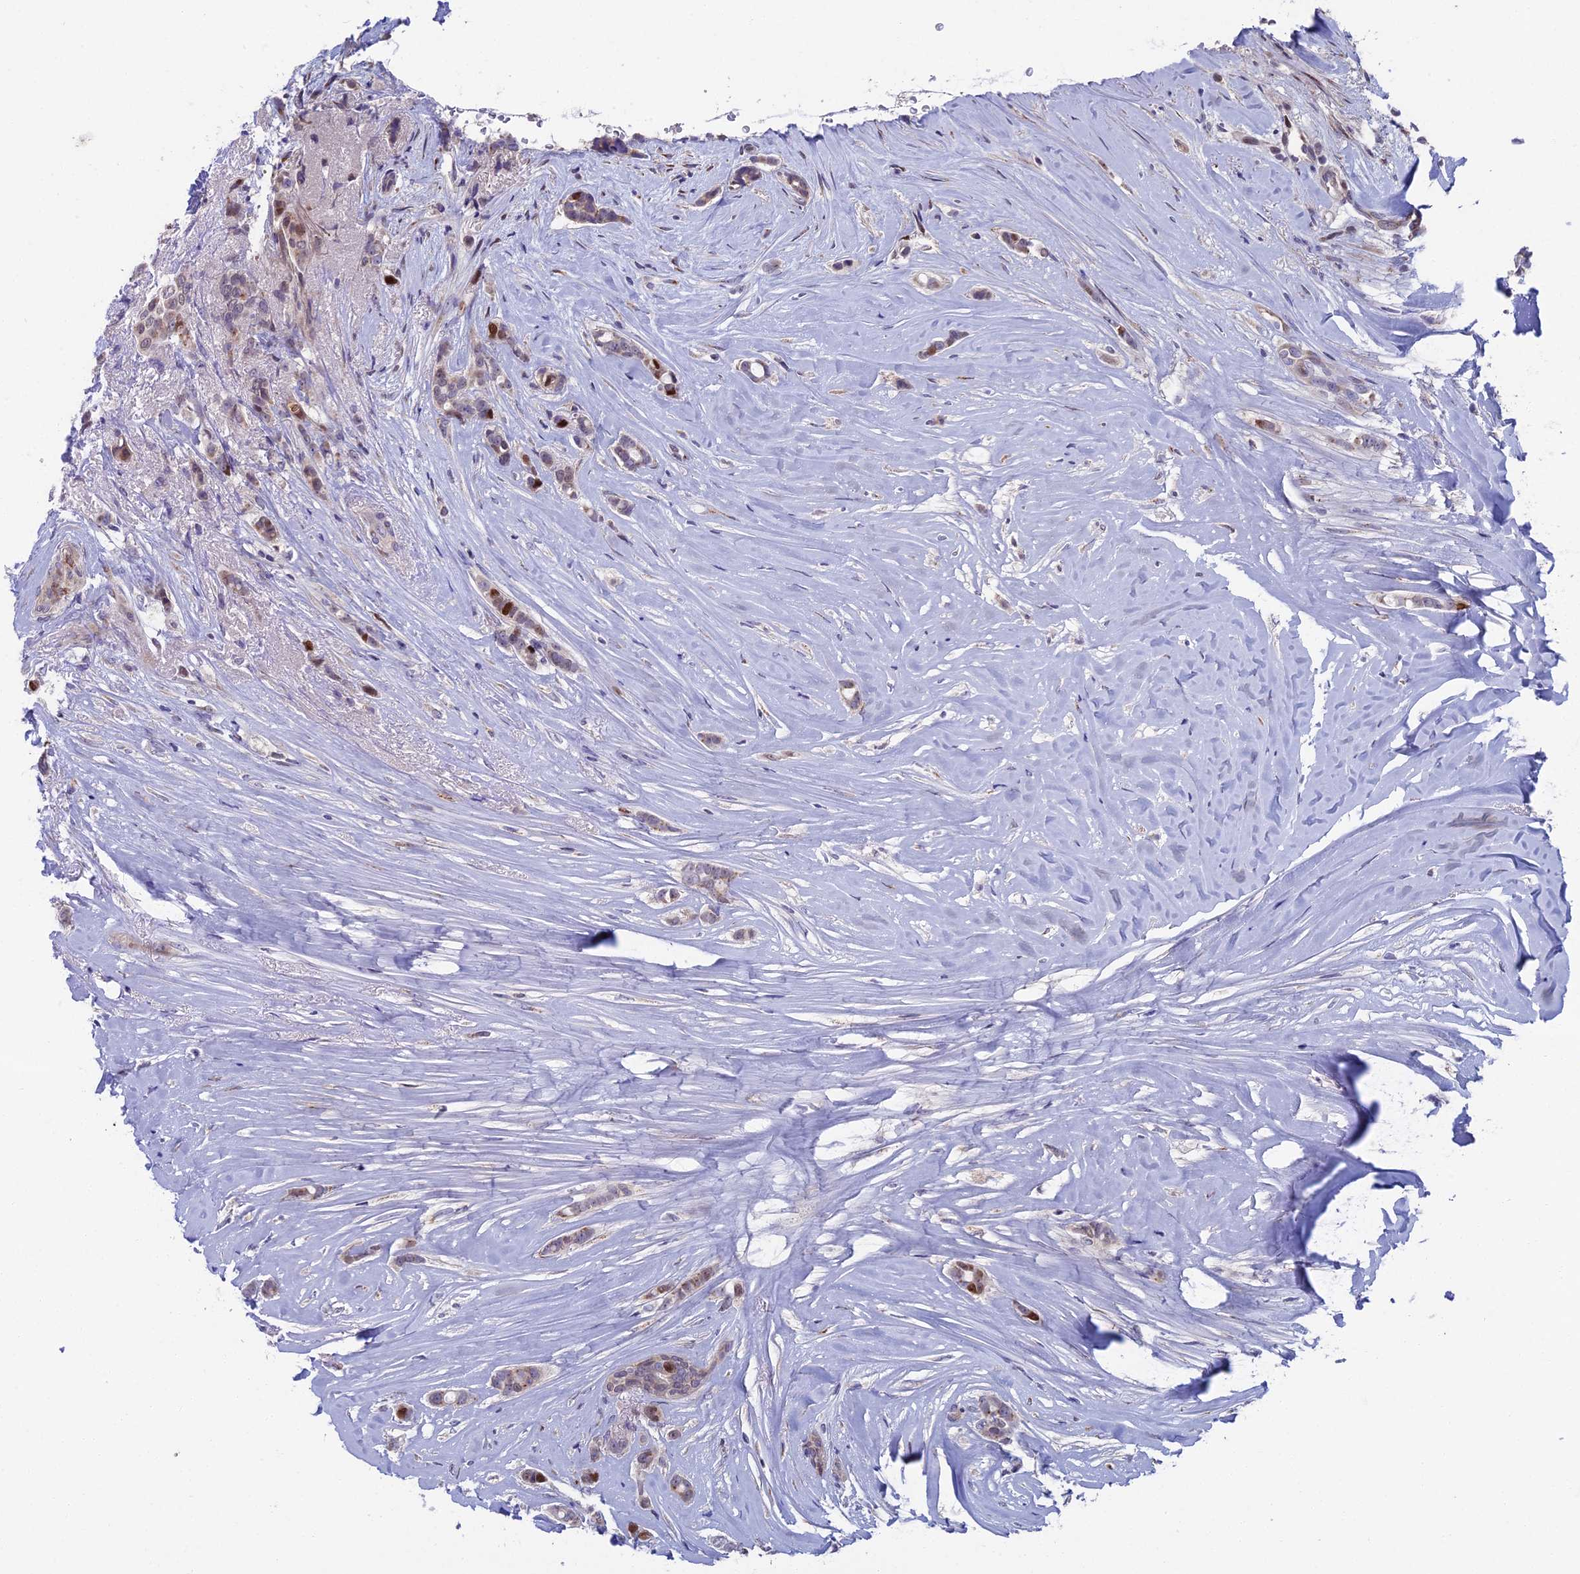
{"staining": {"intensity": "moderate", "quantity": "<25%", "location": "nuclear"}, "tissue": "breast cancer", "cell_type": "Tumor cells", "image_type": "cancer", "snomed": [{"axis": "morphology", "description": "Lobular carcinoma"}, {"axis": "topography", "description": "Breast"}], "caption": "High-magnification brightfield microscopy of breast cancer (lobular carcinoma) stained with DAB (3,3'-diaminobenzidine) (brown) and counterstained with hematoxylin (blue). tumor cells exhibit moderate nuclear staining is present in about<25% of cells.", "gene": "LIG1", "patient": {"sex": "female", "age": 51}}